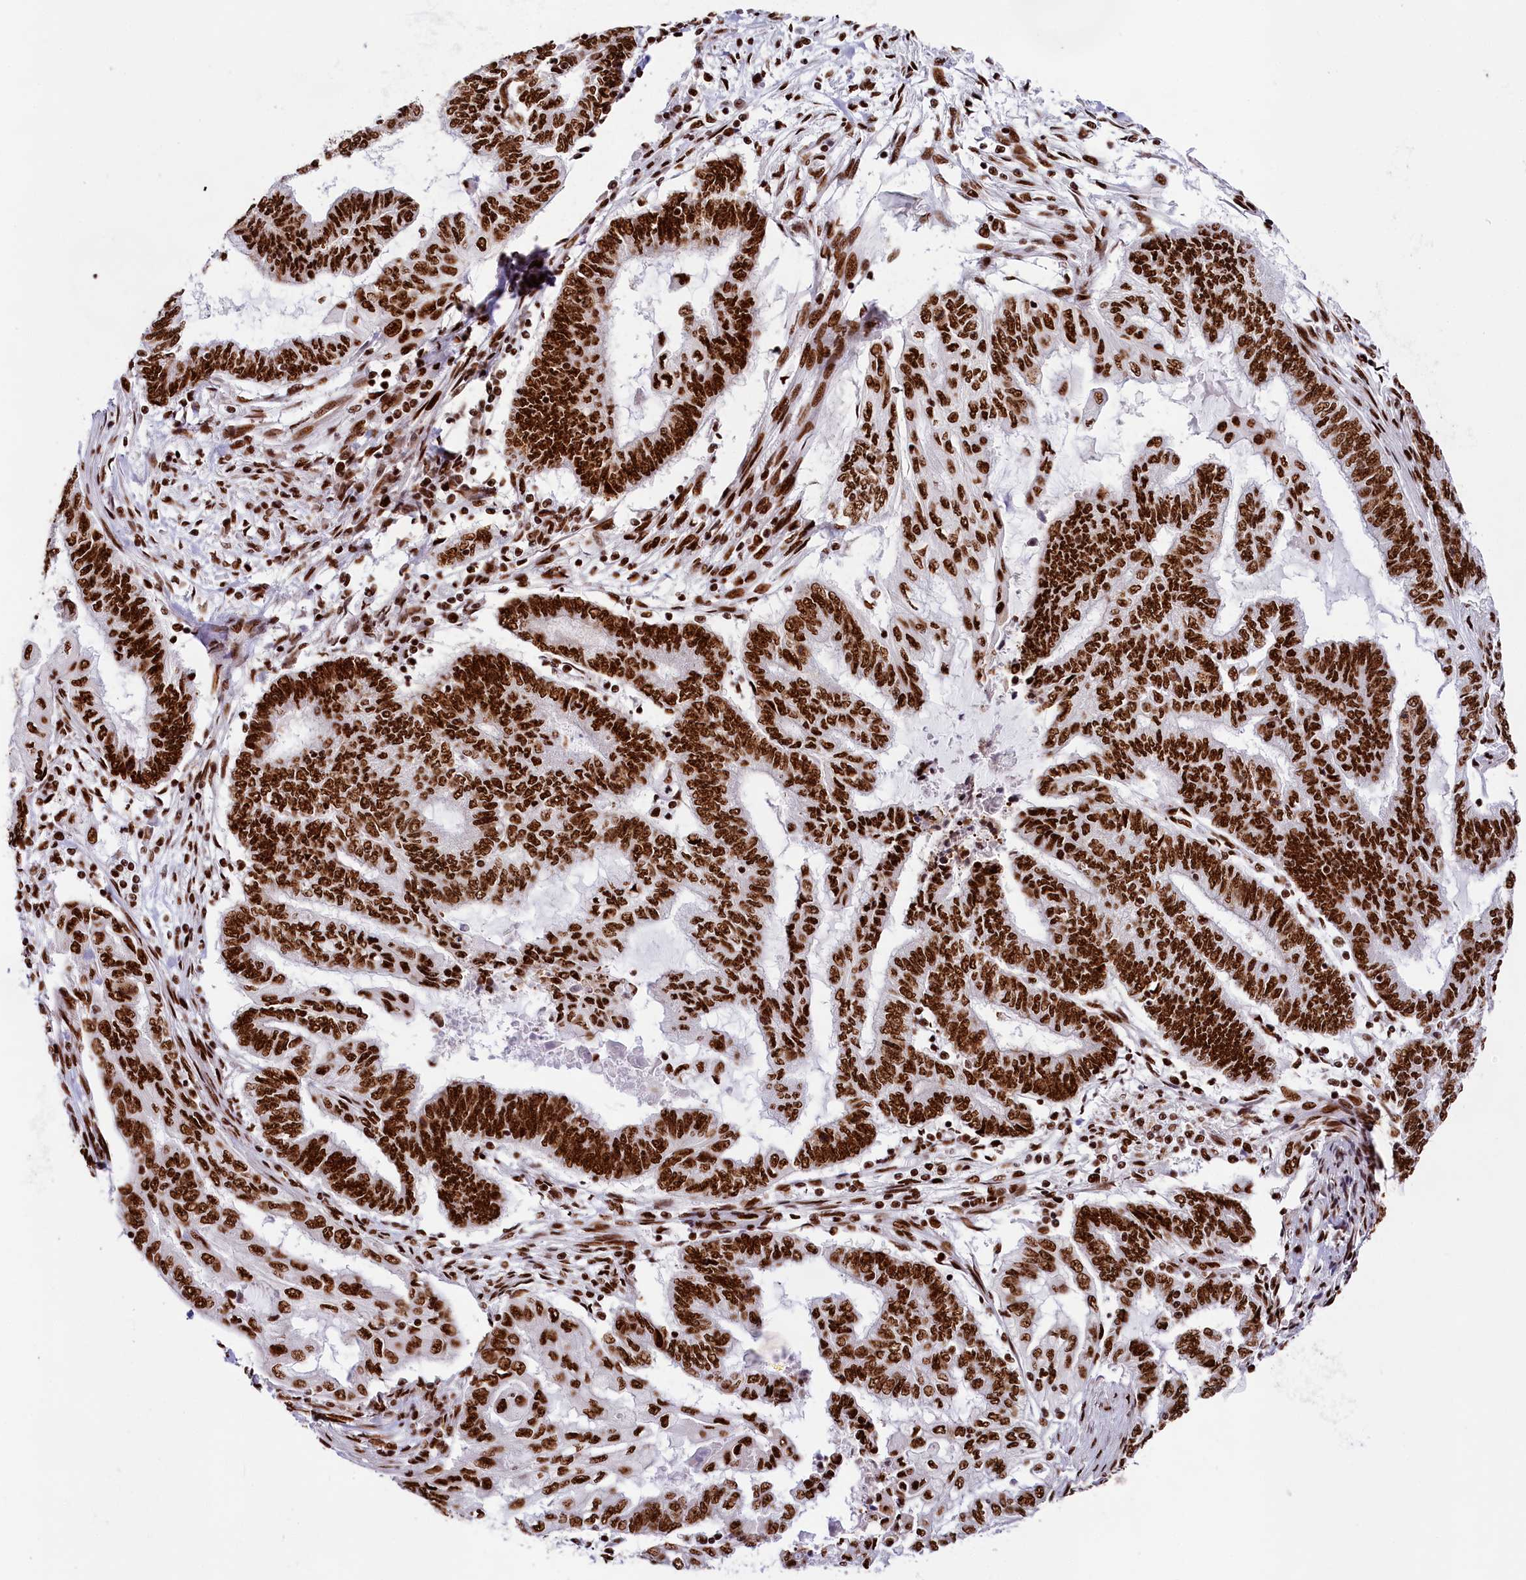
{"staining": {"intensity": "strong", "quantity": ">75%", "location": "nuclear"}, "tissue": "endometrial cancer", "cell_type": "Tumor cells", "image_type": "cancer", "snomed": [{"axis": "morphology", "description": "Adenocarcinoma, NOS"}, {"axis": "topography", "description": "Uterus"}, {"axis": "topography", "description": "Endometrium"}], "caption": "High-power microscopy captured an immunohistochemistry (IHC) image of endometrial adenocarcinoma, revealing strong nuclear expression in approximately >75% of tumor cells.", "gene": "SNRNP70", "patient": {"sex": "female", "age": 70}}